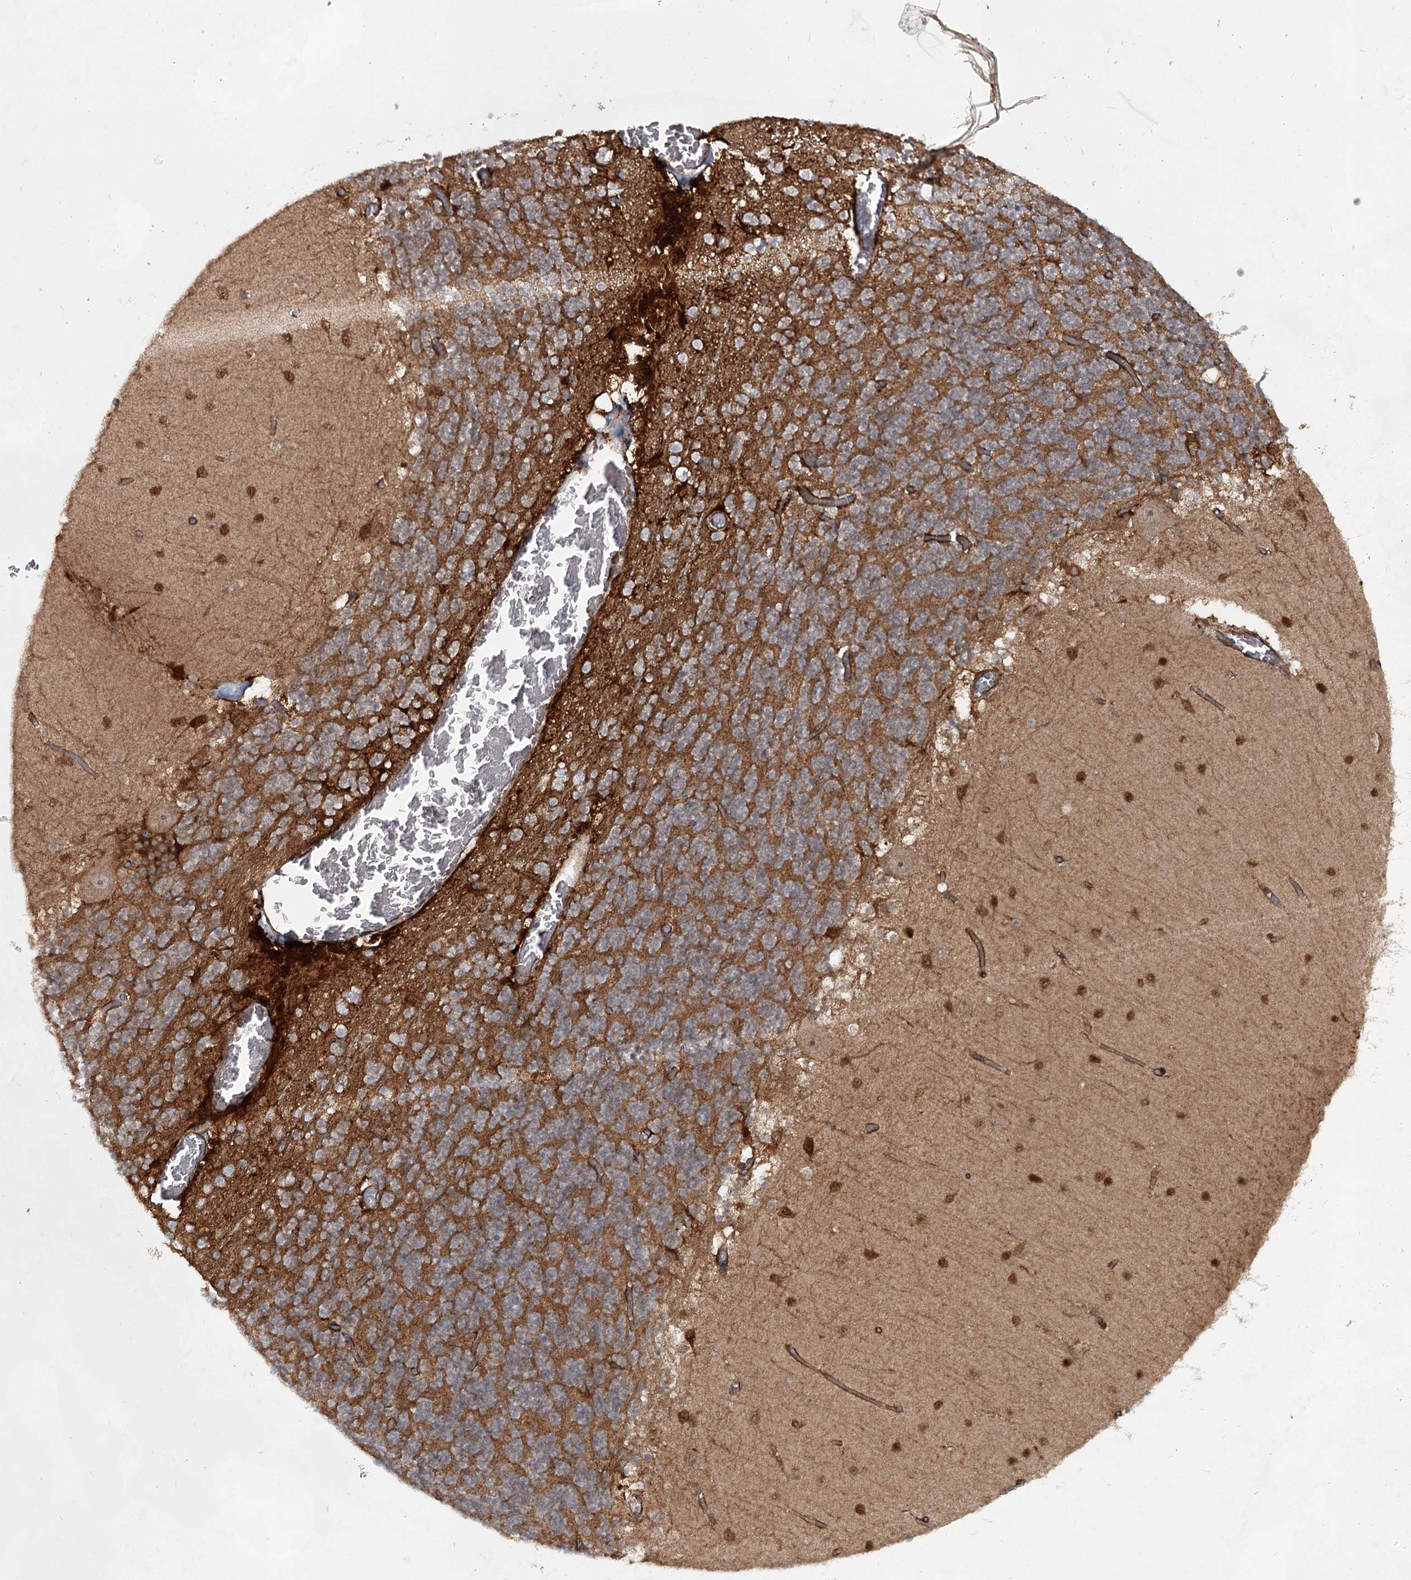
{"staining": {"intensity": "strong", "quantity": "25%-75%", "location": "cytoplasmic/membranous"}, "tissue": "cerebellum", "cell_type": "Cells in granular layer", "image_type": "normal", "snomed": [{"axis": "morphology", "description": "Normal tissue, NOS"}, {"axis": "topography", "description": "Cerebellum"}], "caption": "IHC photomicrograph of unremarkable human cerebellum stained for a protein (brown), which reveals high levels of strong cytoplasmic/membranous positivity in approximately 25%-75% of cells in granular layer.", "gene": "IQSEC1", "patient": {"sex": "female", "age": 28}}